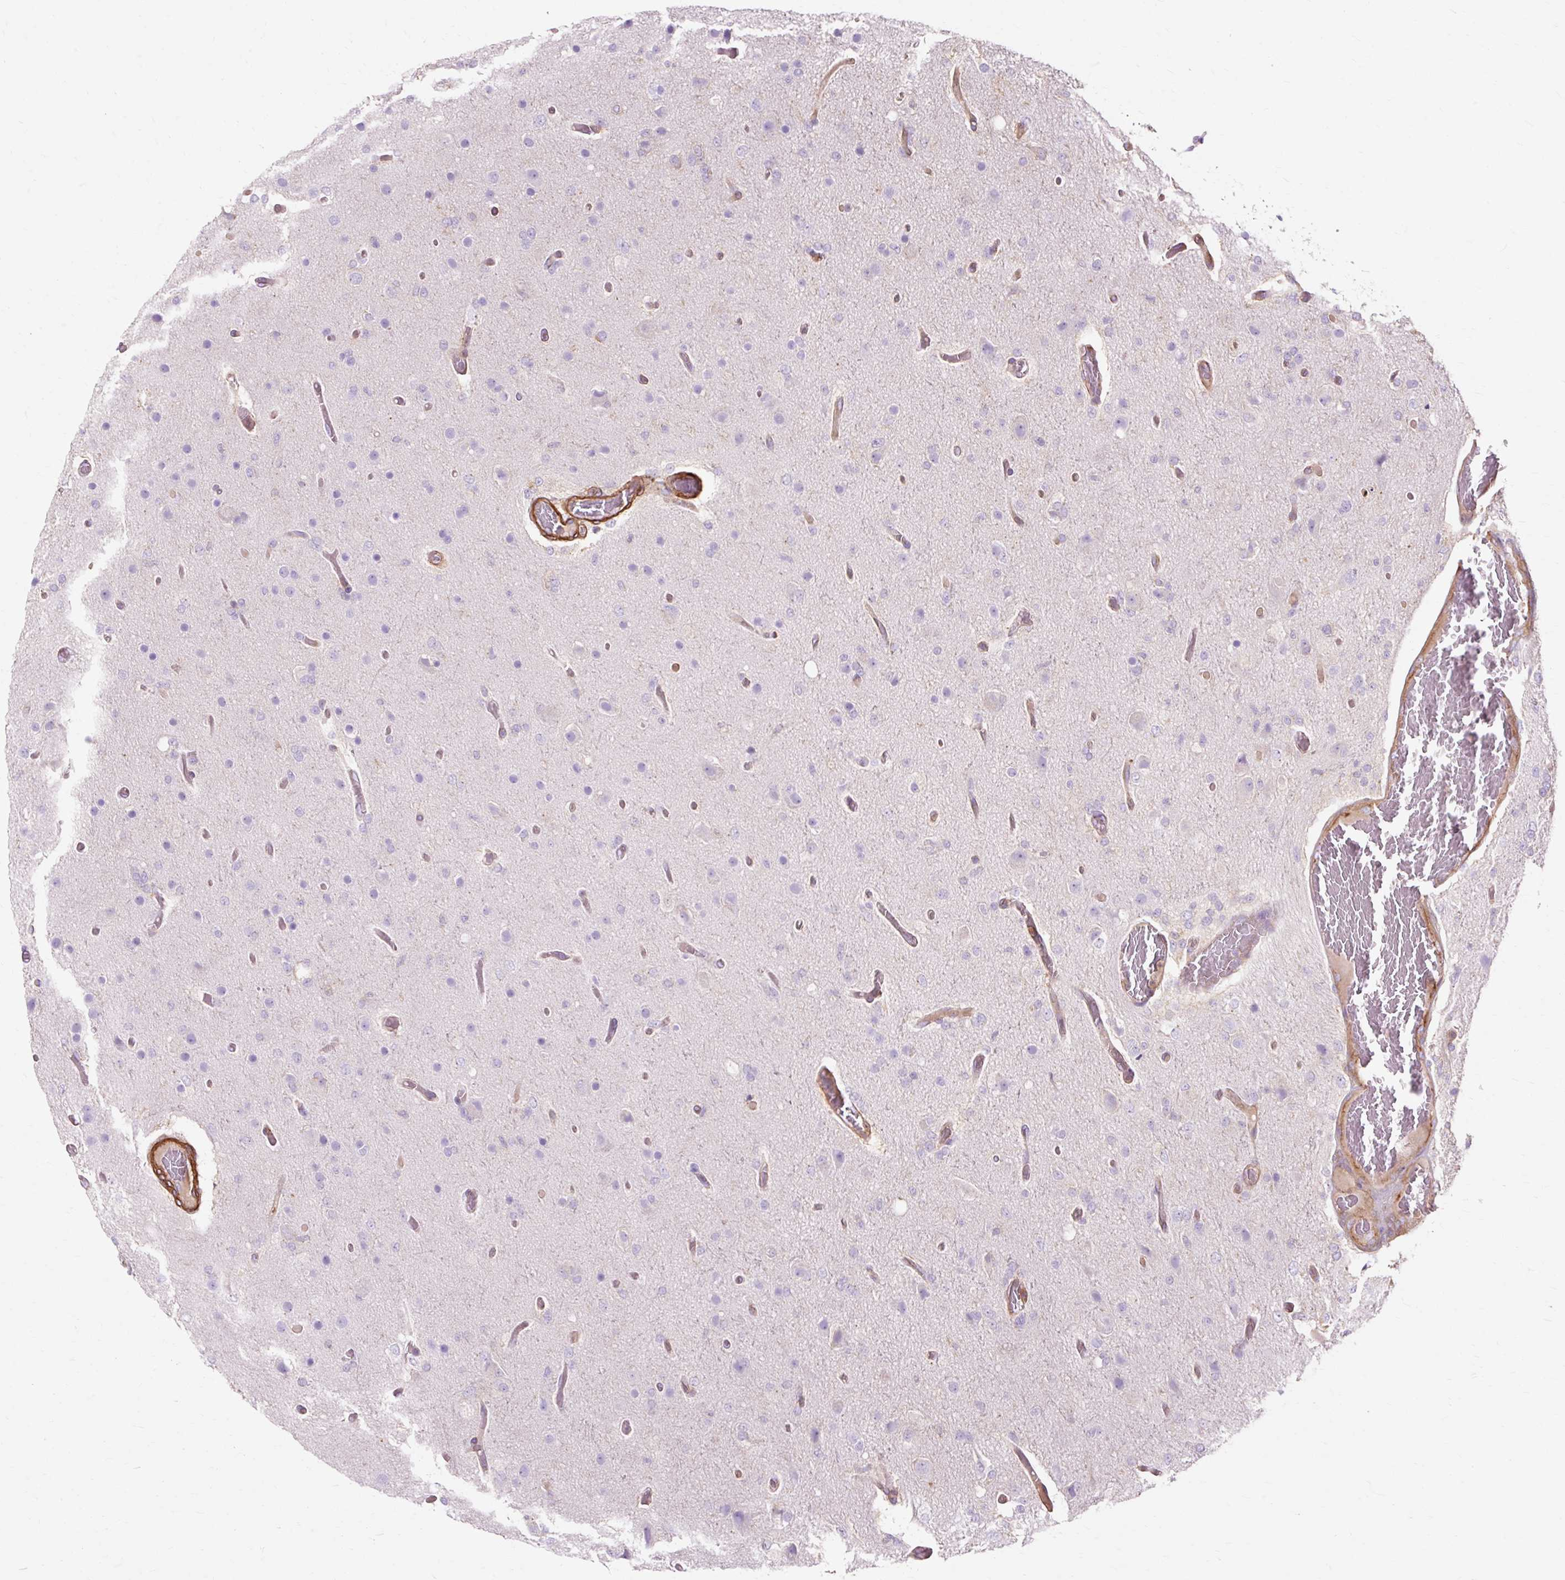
{"staining": {"intensity": "negative", "quantity": "none", "location": "none"}, "tissue": "glioma", "cell_type": "Tumor cells", "image_type": "cancer", "snomed": [{"axis": "morphology", "description": "Glioma, malignant, High grade"}, {"axis": "topography", "description": "Brain"}], "caption": "High magnification brightfield microscopy of glioma stained with DAB (brown) and counterstained with hematoxylin (blue): tumor cells show no significant positivity. (Brightfield microscopy of DAB (3,3'-diaminobenzidine) immunohistochemistry at high magnification).", "gene": "TBC1D2B", "patient": {"sex": "female", "age": 74}}